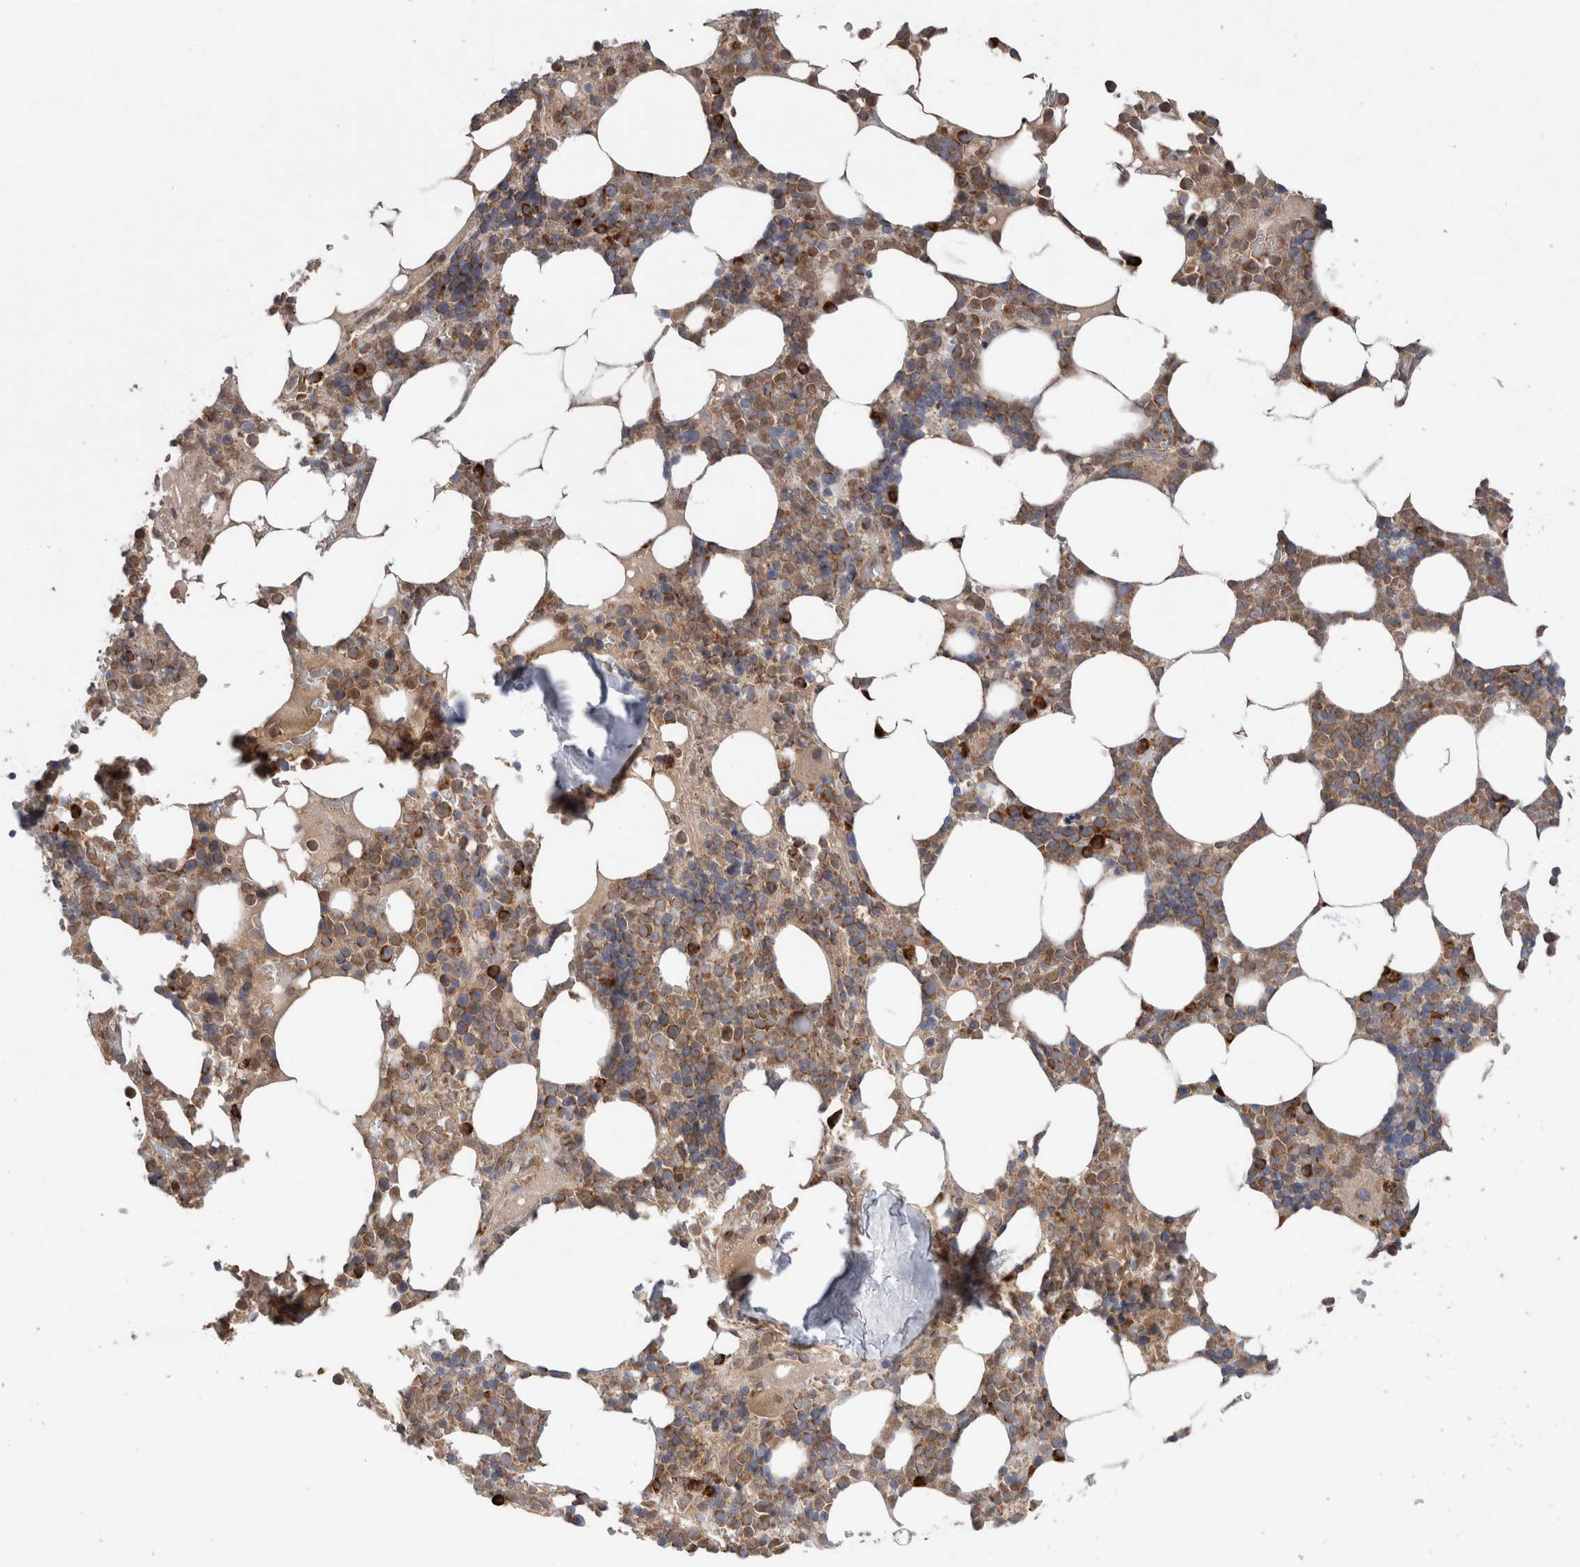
{"staining": {"intensity": "moderate", "quantity": "25%-75%", "location": "cytoplasmic/membranous"}, "tissue": "bone marrow", "cell_type": "Hematopoietic cells", "image_type": "normal", "snomed": [{"axis": "morphology", "description": "Normal tissue, NOS"}, {"axis": "topography", "description": "Bone marrow"}], "caption": "Immunohistochemical staining of unremarkable human bone marrow displays 25%-75% levels of moderate cytoplasmic/membranous protein expression in approximately 25%-75% of hematopoietic cells.", "gene": "KIF21B", "patient": {"sex": "male", "age": 58}}